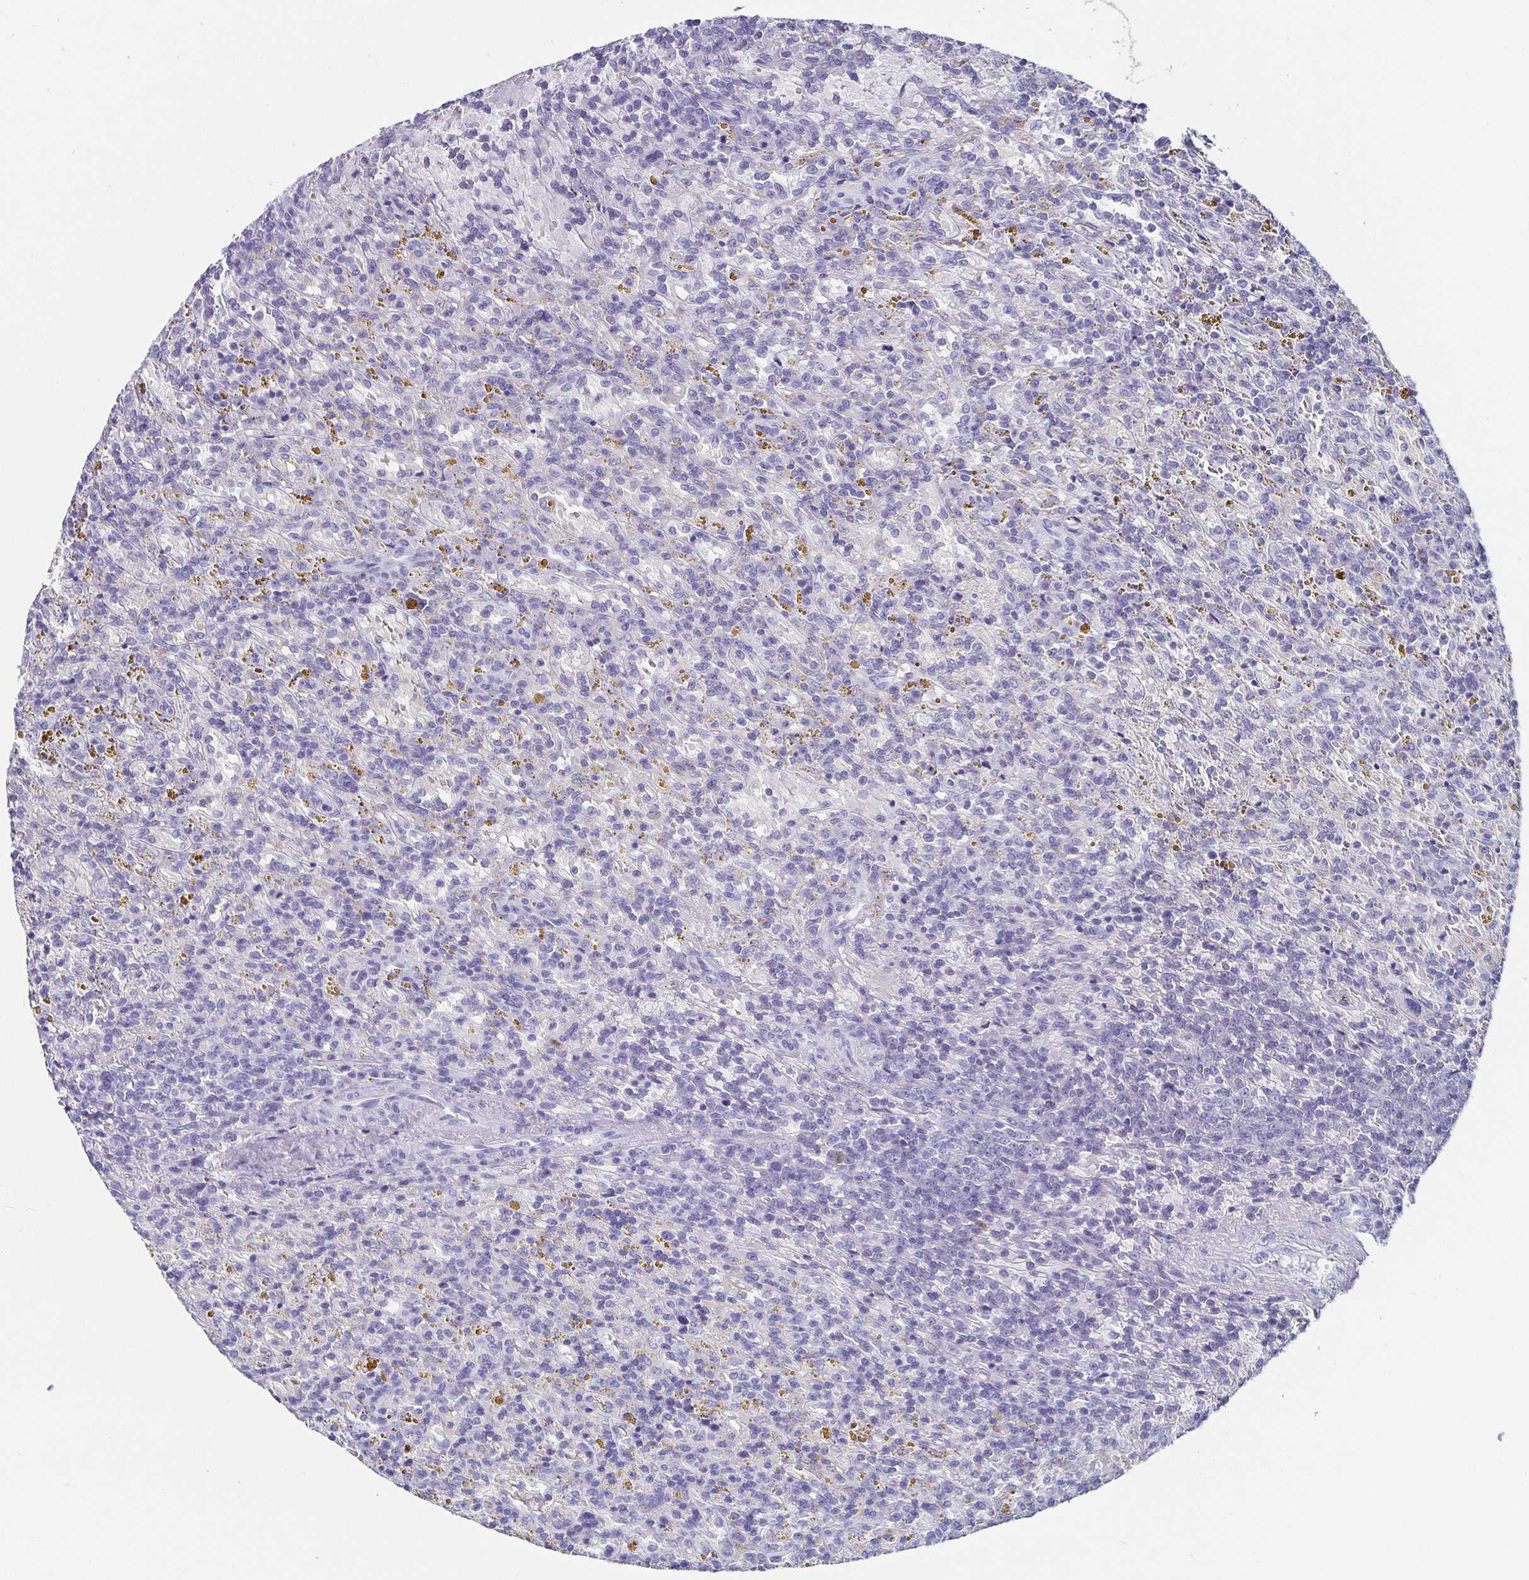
{"staining": {"intensity": "negative", "quantity": "none", "location": "none"}, "tissue": "lymphoma", "cell_type": "Tumor cells", "image_type": "cancer", "snomed": [{"axis": "morphology", "description": "Malignant lymphoma, non-Hodgkin's type, Low grade"}, {"axis": "topography", "description": "Spleen"}], "caption": "IHC image of neoplastic tissue: malignant lymphoma, non-Hodgkin's type (low-grade) stained with DAB reveals no significant protein positivity in tumor cells.", "gene": "CHGA", "patient": {"sex": "female", "age": 65}}